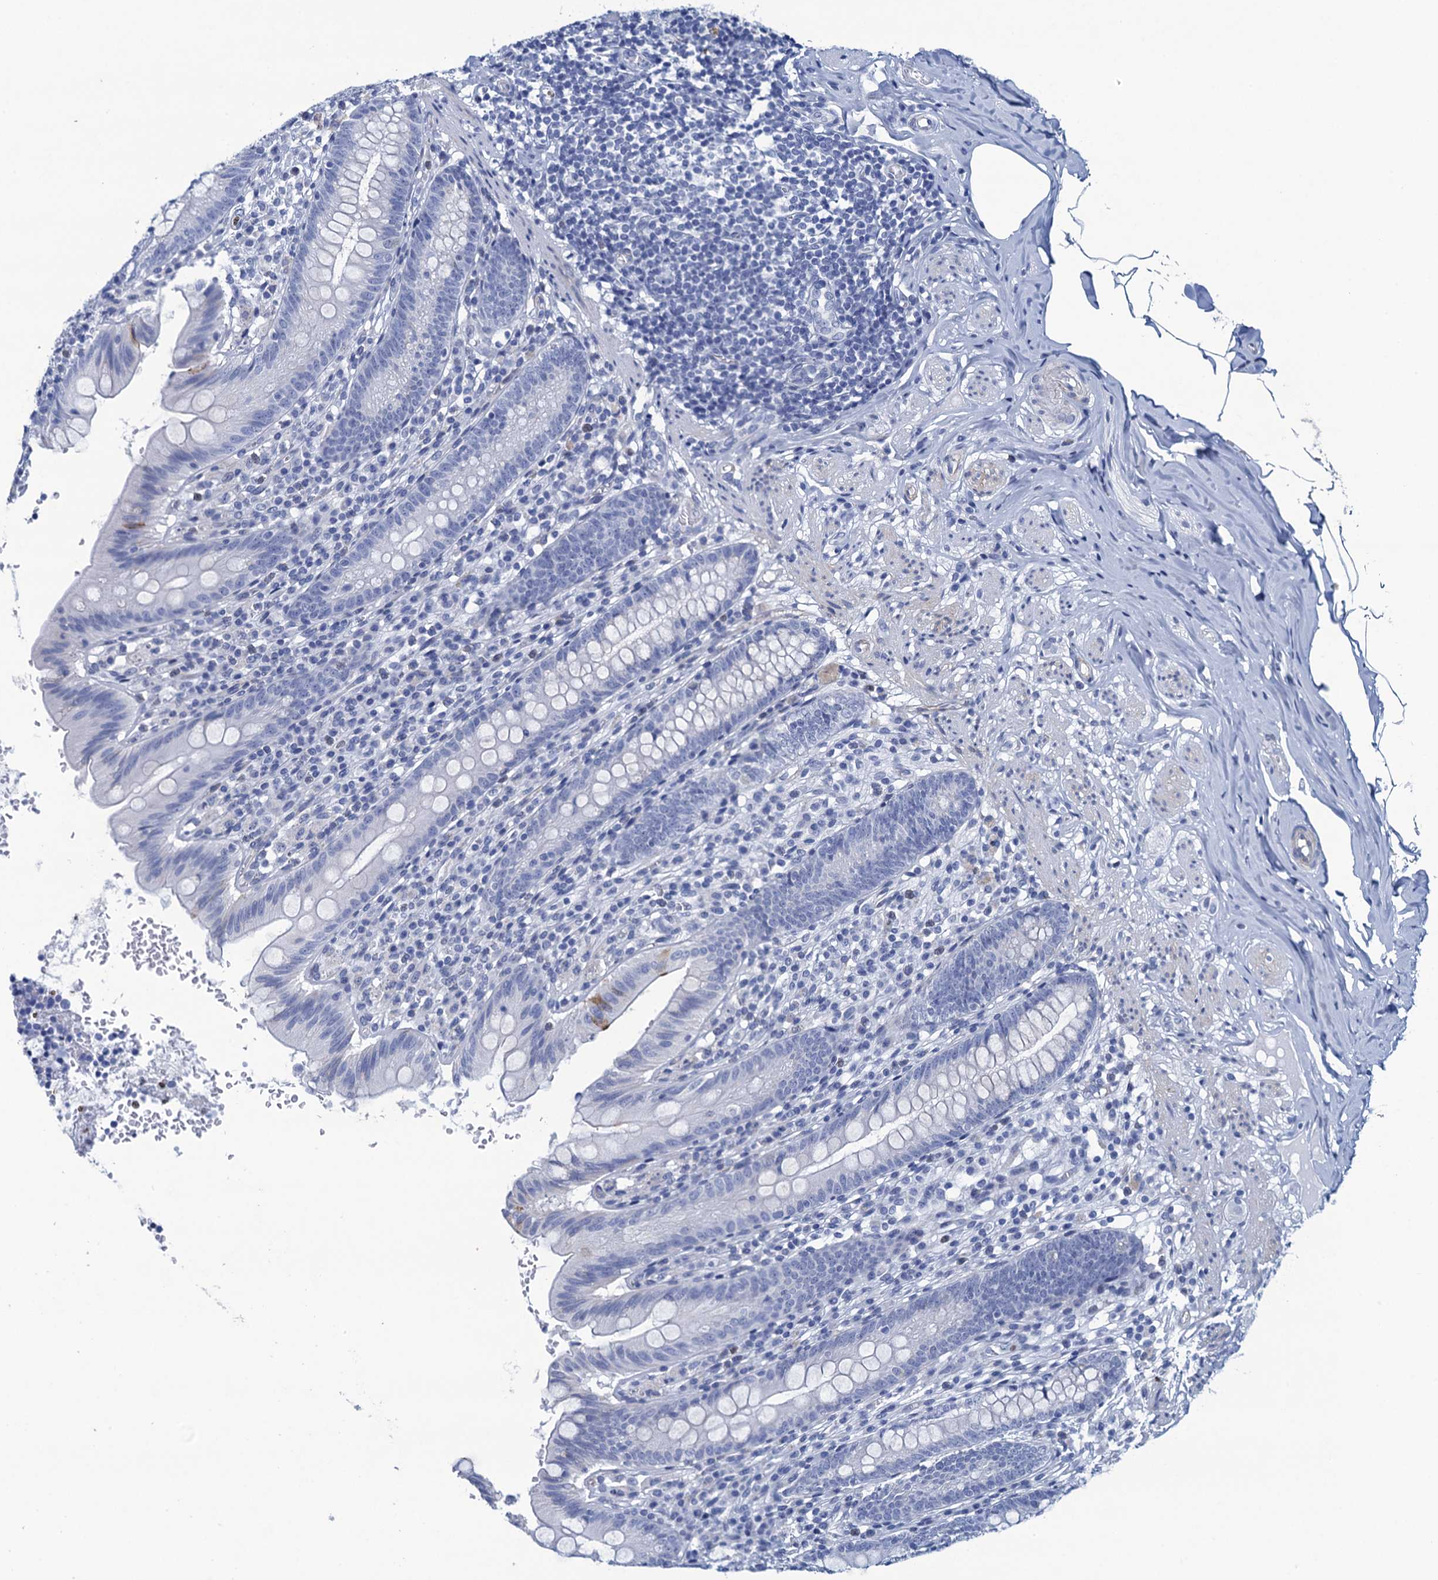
{"staining": {"intensity": "negative", "quantity": "none", "location": "none"}, "tissue": "appendix", "cell_type": "Glandular cells", "image_type": "normal", "snomed": [{"axis": "morphology", "description": "Normal tissue, NOS"}, {"axis": "topography", "description": "Appendix"}], "caption": "DAB (3,3'-diaminobenzidine) immunohistochemical staining of normal human appendix shows no significant expression in glandular cells.", "gene": "RHCG", "patient": {"sex": "male", "age": 55}}